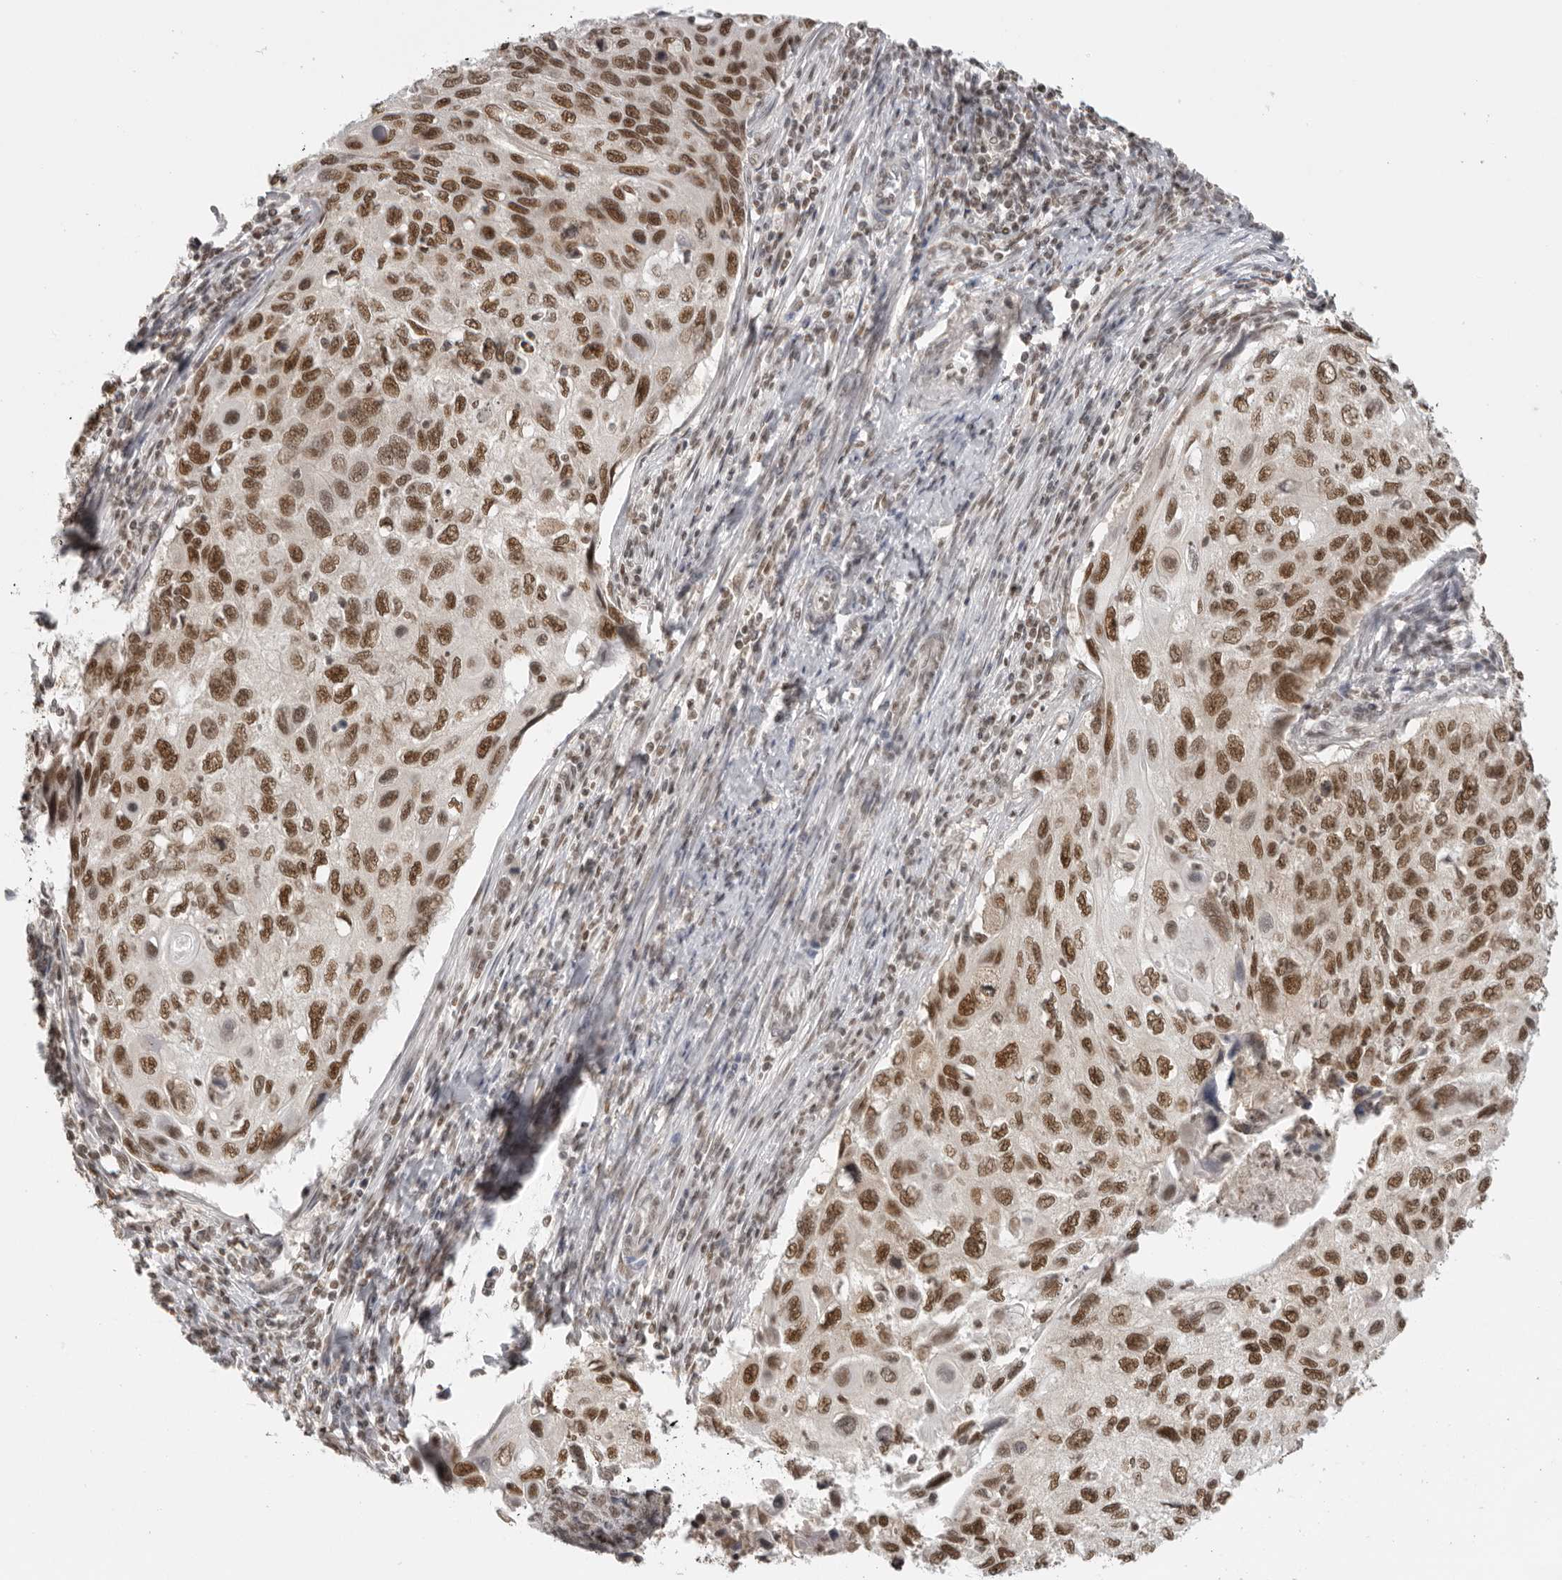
{"staining": {"intensity": "strong", "quantity": ">75%", "location": "nuclear"}, "tissue": "cervical cancer", "cell_type": "Tumor cells", "image_type": "cancer", "snomed": [{"axis": "morphology", "description": "Squamous cell carcinoma, NOS"}, {"axis": "topography", "description": "Cervix"}], "caption": "Immunohistochemical staining of human cervical cancer (squamous cell carcinoma) displays high levels of strong nuclear protein staining in about >75% of tumor cells.", "gene": "RPA2", "patient": {"sex": "female", "age": 70}}